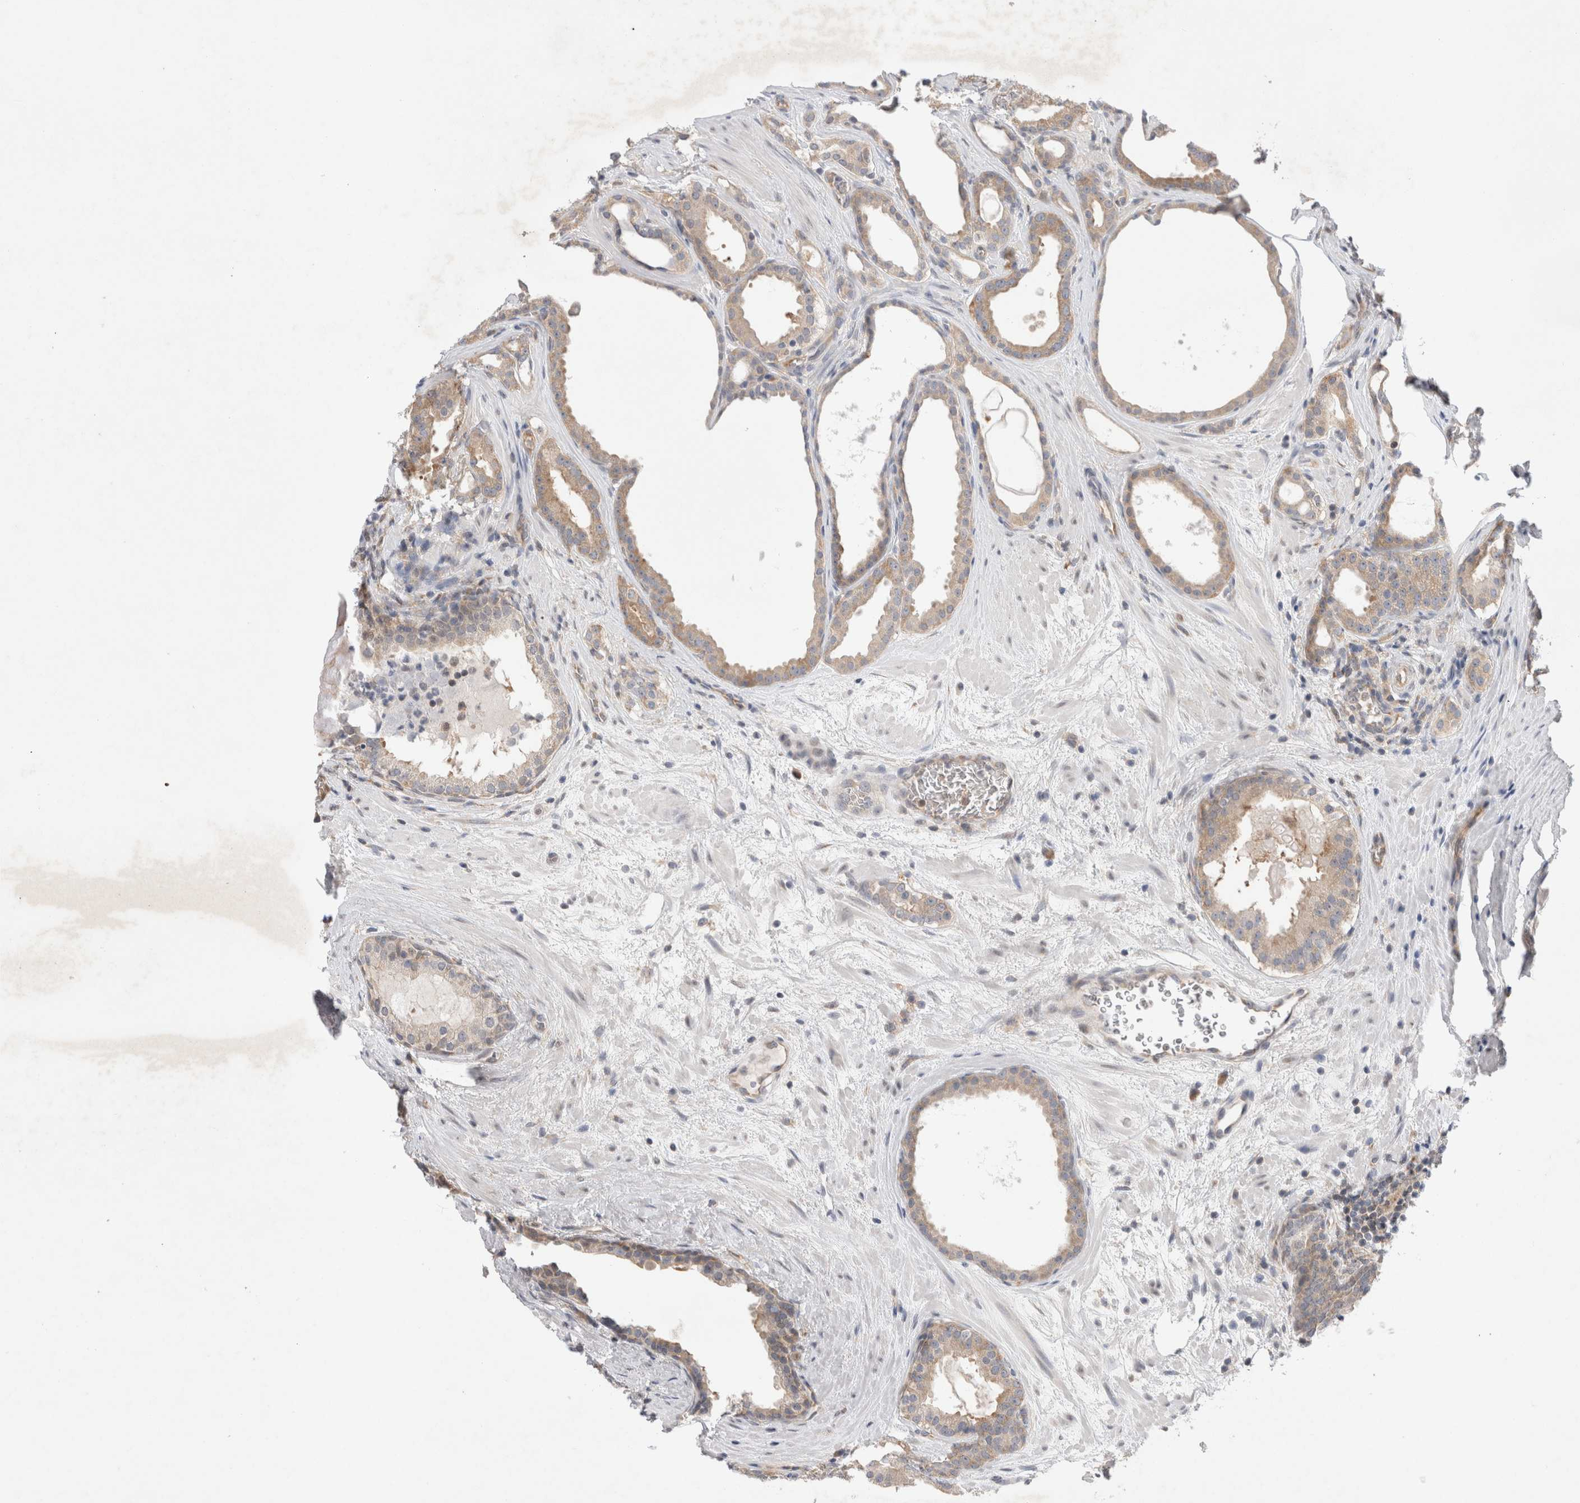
{"staining": {"intensity": "weak", "quantity": ">75%", "location": "cytoplasmic/membranous"}, "tissue": "prostate cancer", "cell_type": "Tumor cells", "image_type": "cancer", "snomed": [{"axis": "morphology", "description": "Adenocarcinoma, High grade"}, {"axis": "topography", "description": "Prostate"}], "caption": "This is an image of immunohistochemistry staining of prostate cancer (adenocarcinoma (high-grade)), which shows weak staining in the cytoplasmic/membranous of tumor cells.", "gene": "EIF3E", "patient": {"sex": "male", "age": 60}}